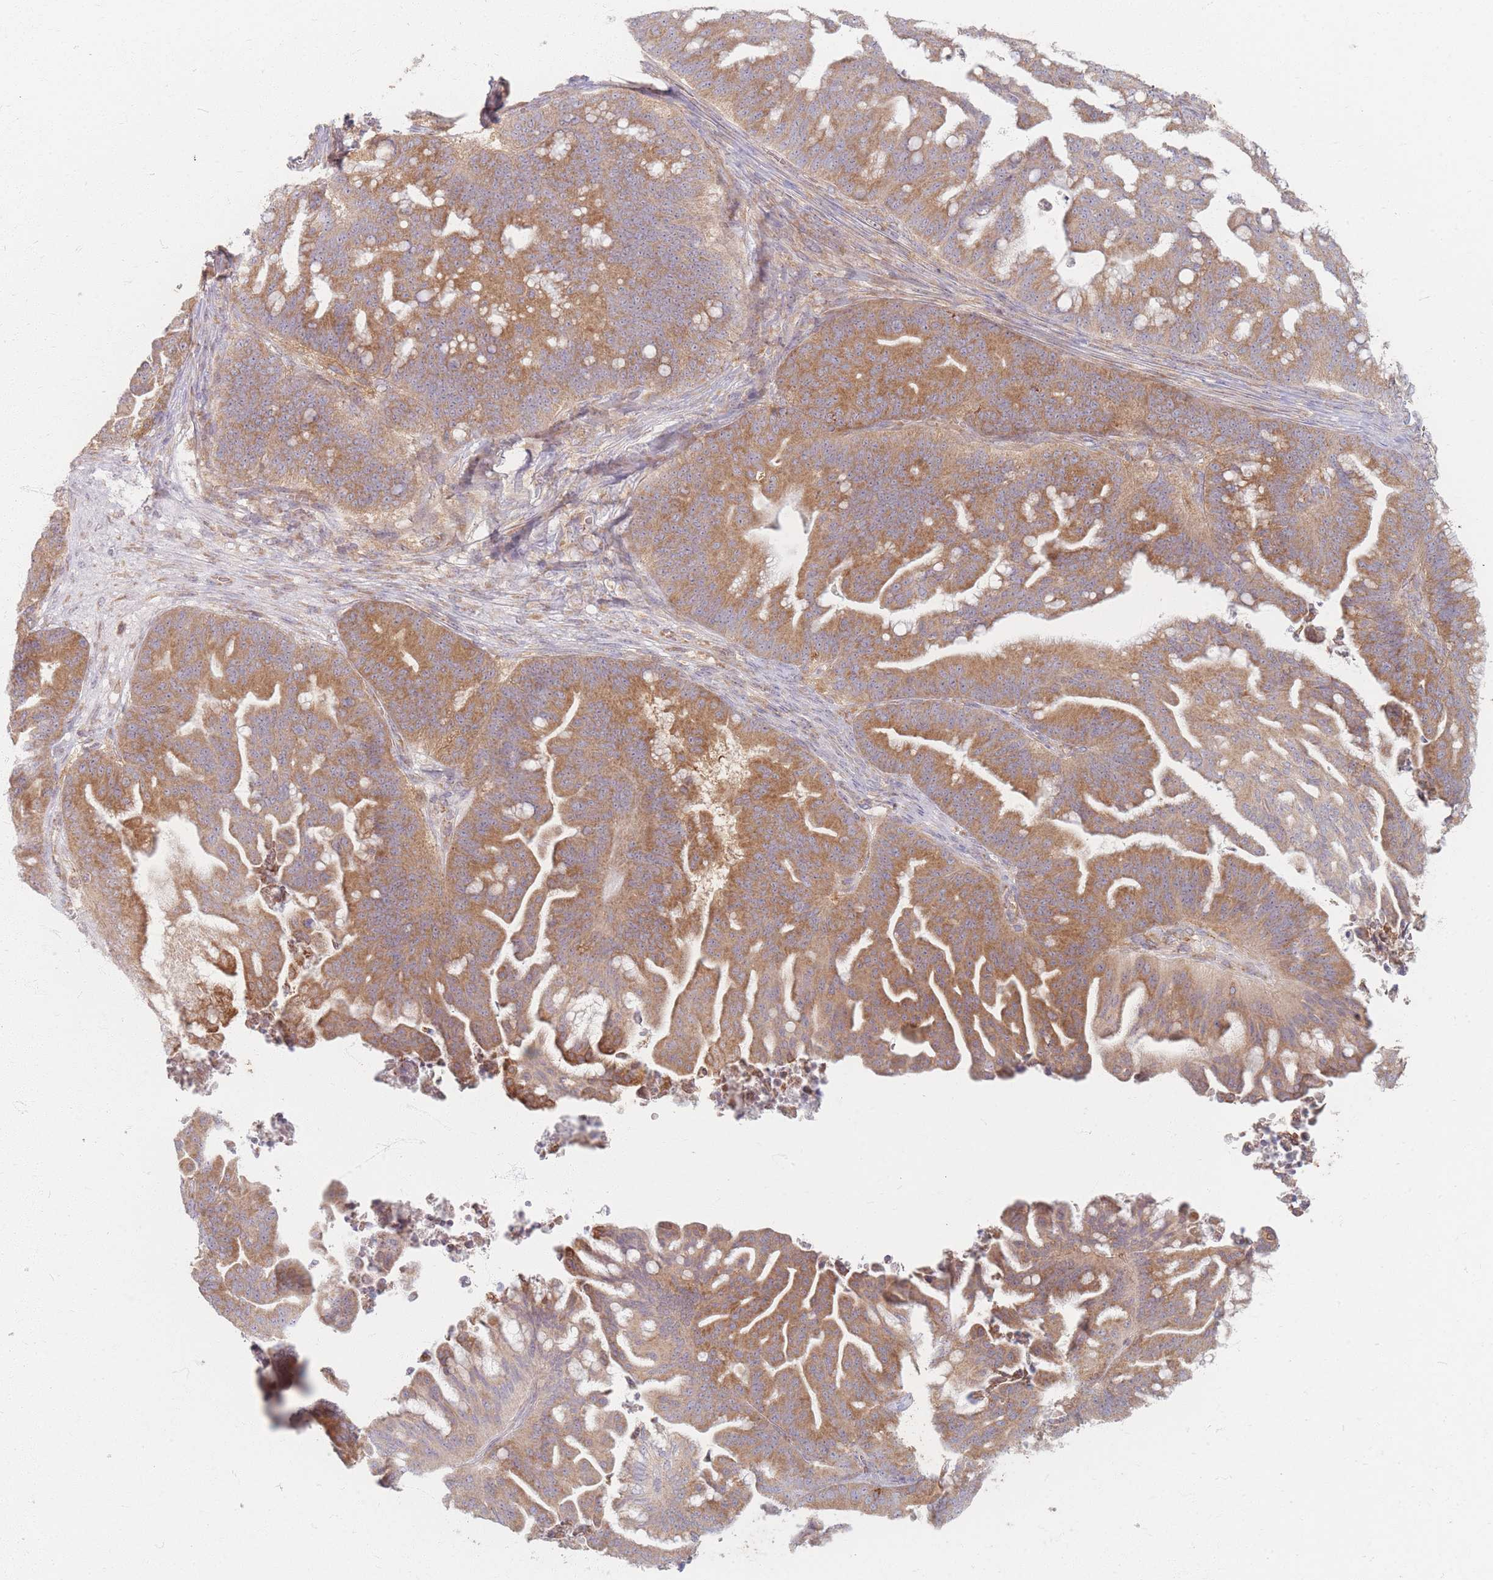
{"staining": {"intensity": "moderate", "quantity": ">75%", "location": "cytoplasmic/membranous"}, "tissue": "ovarian cancer", "cell_type": "Tumor cells", "image_type": "cancer", "snomed": [{"axis": "morphology", "description": "Cystadenocarcinoma, mucinous, NOS"}, {"axis": "topography", "description": "Ovary"}], "caption": "Protein staining exhibits moderate cytoplasmic/membranous staining in about >75% of tumor cells in ovarian cancer.", "gene": "SMIM14", "patient": {"sex": "female", "age": 67}}